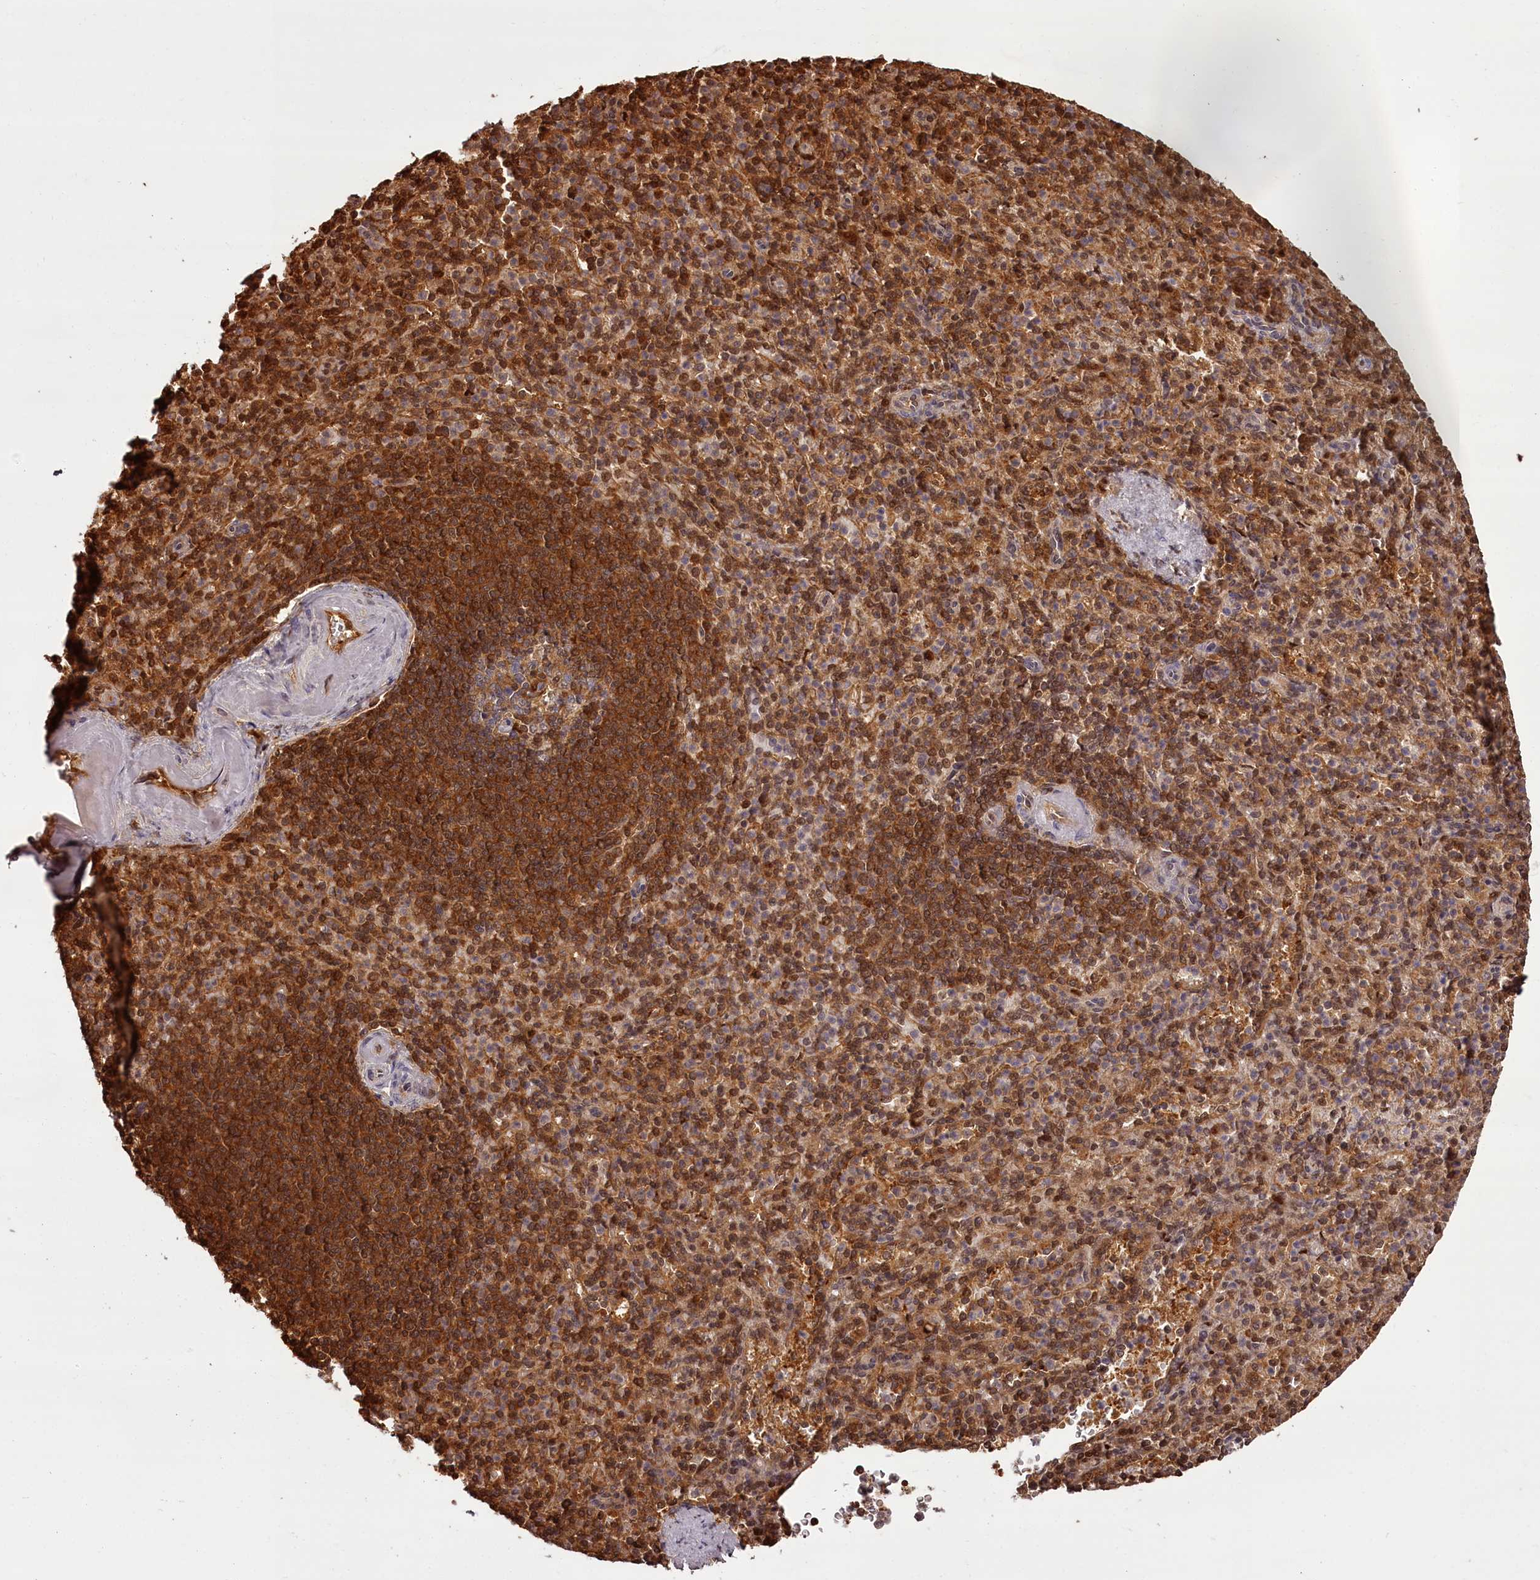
{"staining": {"intensity": "moderate", "quantity": ">75%", "location": "cytoplasmic/membranous,nuclear"}, "tissue": "spleen", "cell_type": "Cells in red pulp", "image_type": "normal", "snomed": [{"axis": "morphology", "description": "Normal tissue, NOS"}, {"axis": "topography", "description": "Spleen"}], "caption": "The photomicrograph reveals a brown stain indicating the presence of a protein in the cytoplasmic/membranous,nuclear of cells in red pulp in spleen. The staining was performed using DAB, with brown indicating positive protein expression. Nuclei are stained blue with hematoxylin.", "gene": "NPRL2", "patient": {"sex": "female", "age": 74}}